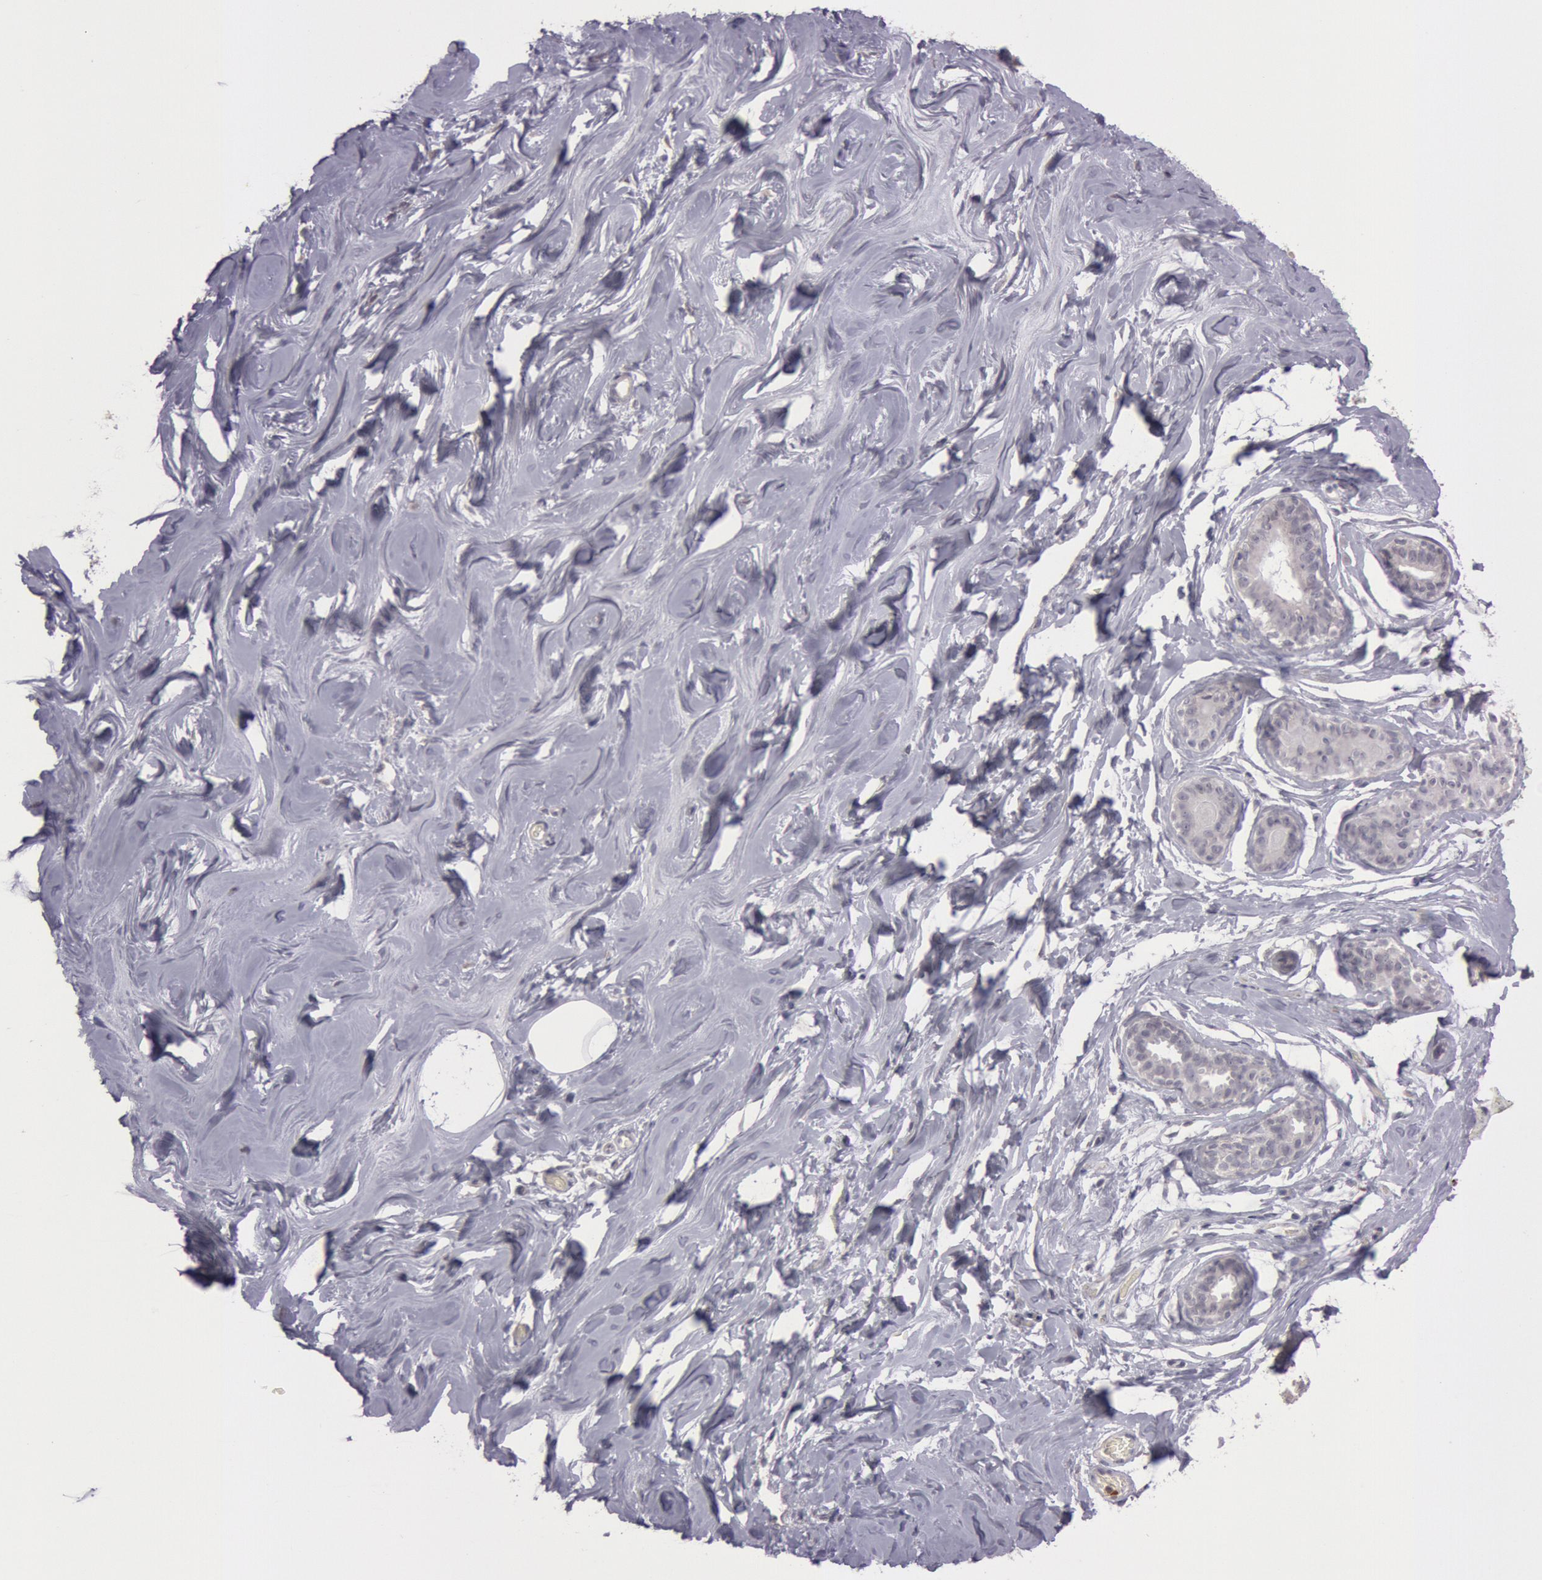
{"staining": {"intensity": "negative", "quantity": "none", "location": "none"}, "tissue": "breast", "cell_type": "Adipocytes", "image_type": "normal", "snomed": [{"axis": "morphology", "description": "Normal tissue, NOS"}, {"axis": "morphology", "description": "Fibrosis, NOS"}, {"axis": "topography", "description": "Breast"}], "caption": "Immunohistochemistry image of unremarkable breast stained for a protein (brown), which exhibits no staining in adipocytes.", "gene": "KDM6A", "patient": {"sex": "female", "age": 39}}